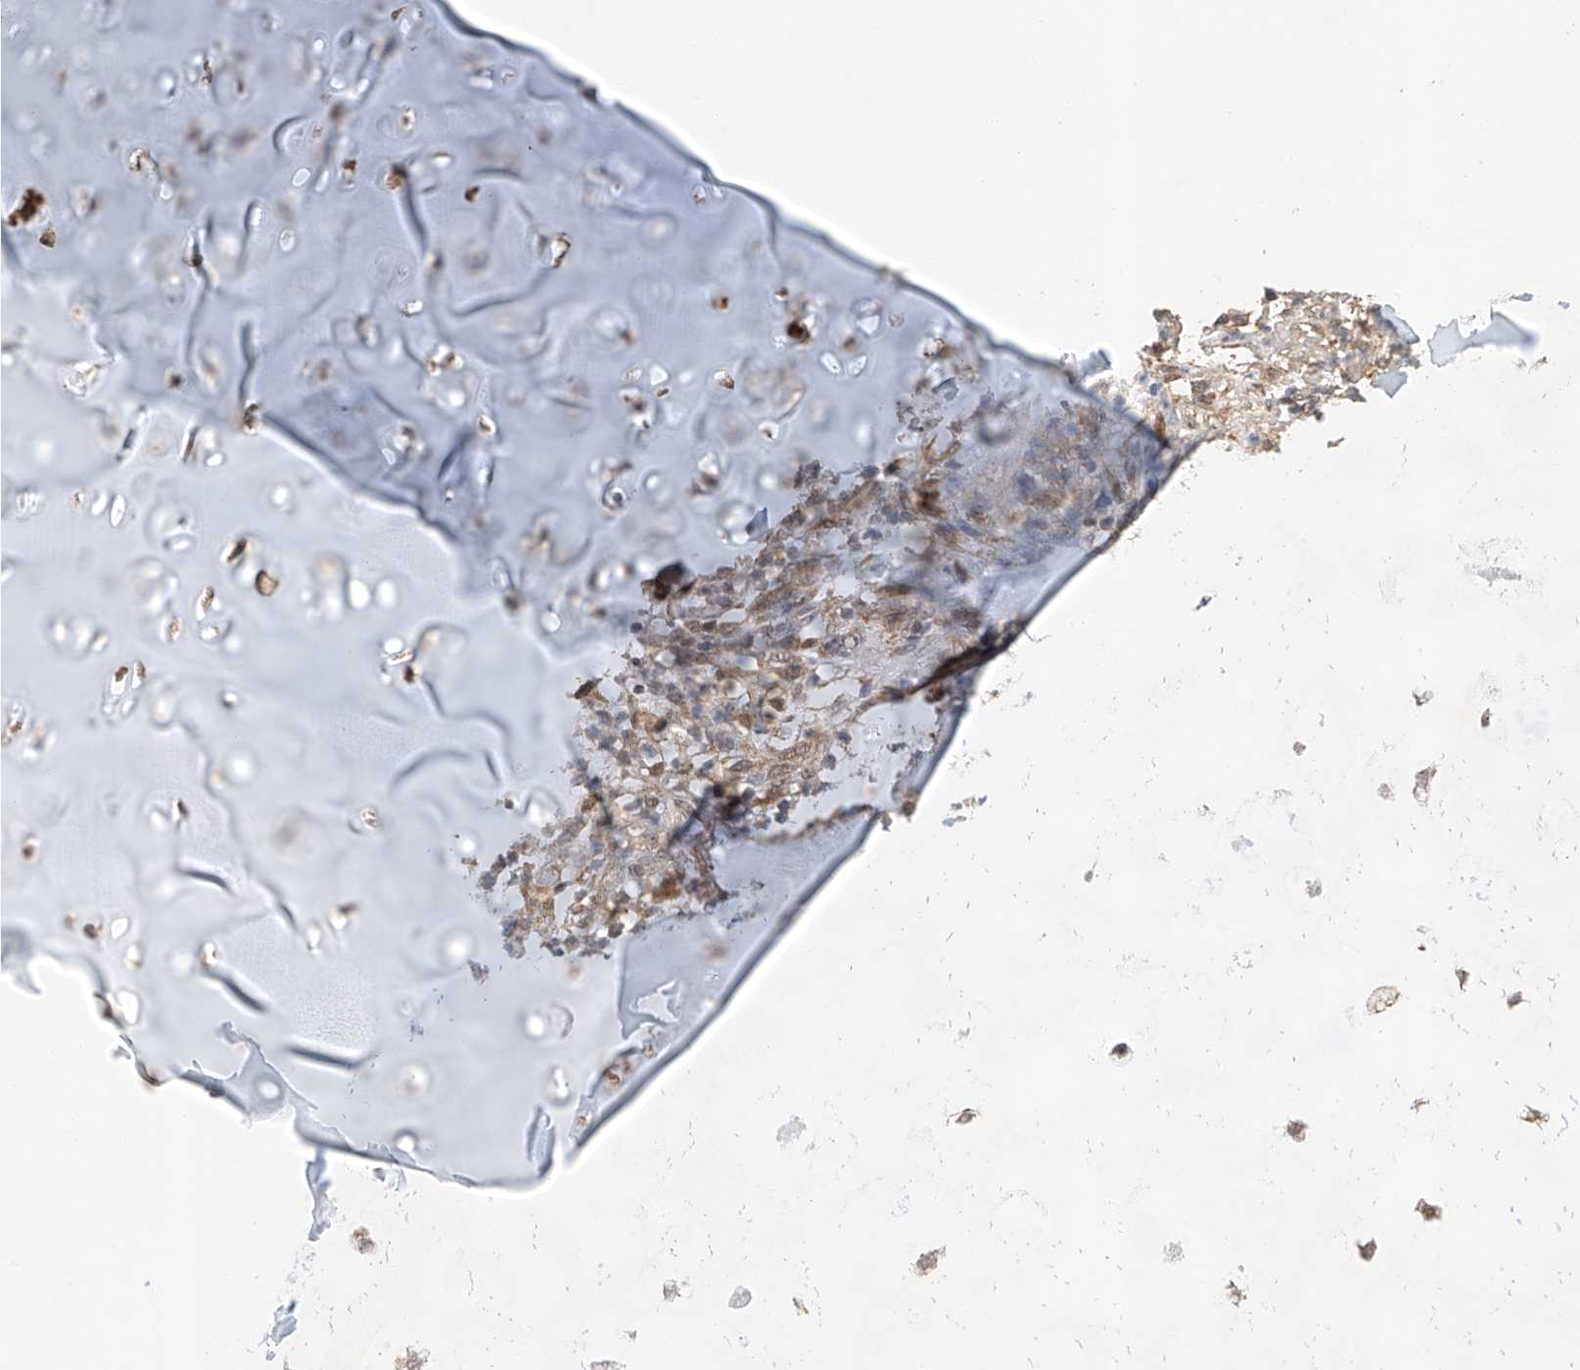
{"staining": {"intensity": "moderate", "quantity": "25%-75%", "location": "cytoplasmic/membranous"}, "tissue": "adipose tissue", "cell_type": "Adipocytes", "image_type": "normal", "snomed": [{"axis": "morphology", "description": "Normal tissue, NOS"}, {"axis": "morphology", "description": "Basal cell carcinoma"}, {"axis": "topography", "description": "Cartilage tissue"}, {"axis": "topography", "description": "Nasopharynx"}, {"axis": "topography", "description": "Oral tissue"}], "caption": "Immunohistochemistry (IHC) photomicrograph of unremarkable adipose tissue: human adipose tissue stained using immunohistochemistry displays medium levels of moderate protein expression localized specifically in the cytoplasmic/membranous of adipocytes, appearing as a cytoplasmic/membranous brown color.", "gene": "RAB23", "patient": {"sex": "female", "age": 77}}